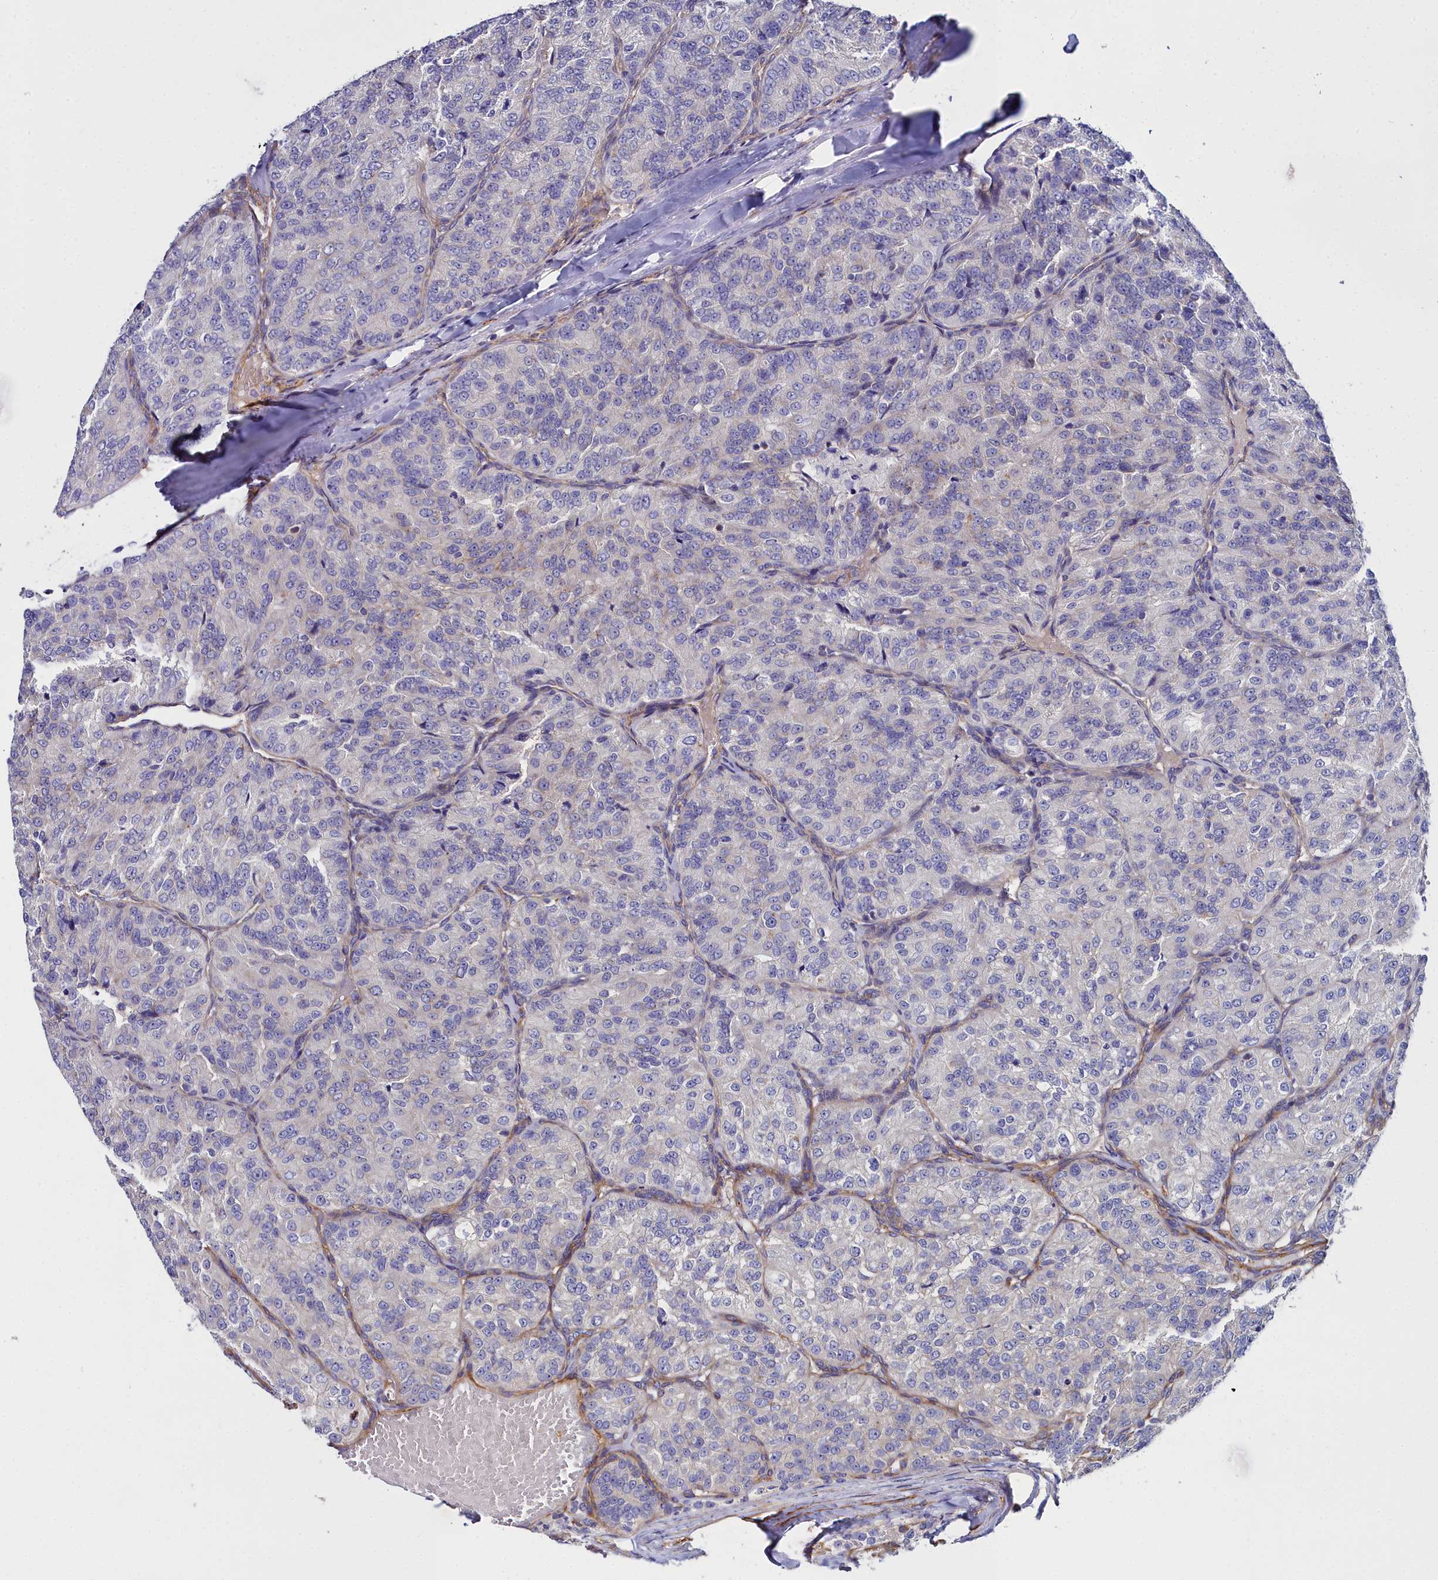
{"staining": {"intensity": "negative", "quantity": "none", "location": "none"}, "tissue": "renal cancer", "cell_type": "Tumor cells", "image_type": "cancer", "snomed": [{"axis": "morphology", "description": "Adenocarcinoma, NOS"}, {"axis": "topography", "description": "Kidney"}], "caption": "Immunohistochemistry histopathology image of neoplastic tissue: adenocarcinoma (renal) stained with DAB exhibits no significant protein positivity in tumor cells.", "gene": "FADS3", "patient": {"sex": "female", "age": 63}}